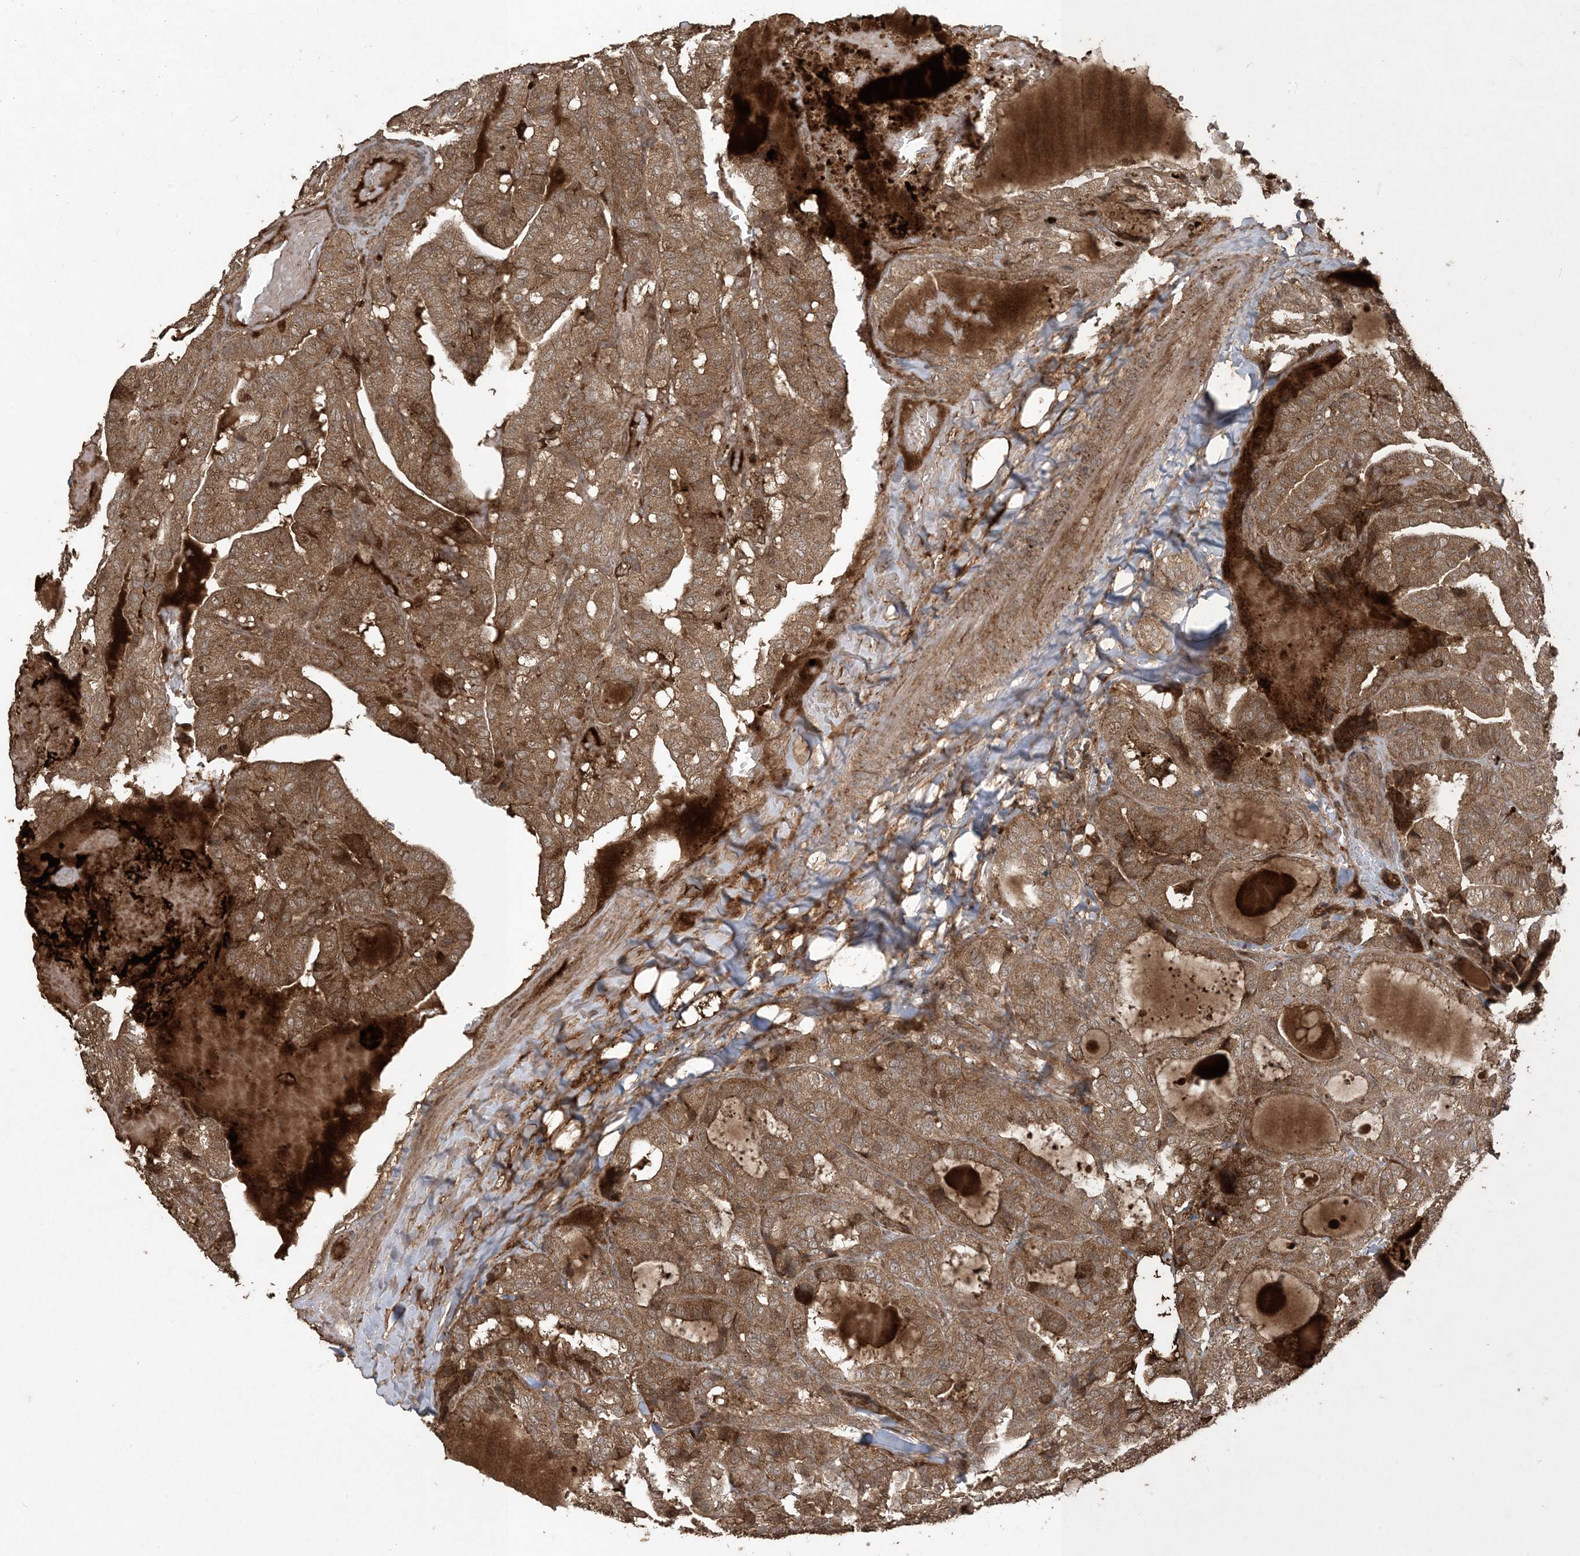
{"staining": {"intensity": "moderate", "quantity": ">75%", "location": "cytoplasmic/membranous"}, "tissue": "thyroid cancer", "cell_type": "Tumor cells", "image_type": "cancer", "snomed": [{"axis": "morphology", "description": "Papillary adenocarcinoma, NOS"}, {"axis": "topography", "description": "Thyroid gland"}], "caption": "Protein expression analysis of thyroid cancer (papillary adenocarcinoma) shows moderate cytoplasmic/membranous expression in about >75% of tumor cells.", "gene": "EFCAB8", "patient": {"sex": "male", "age": 77}}